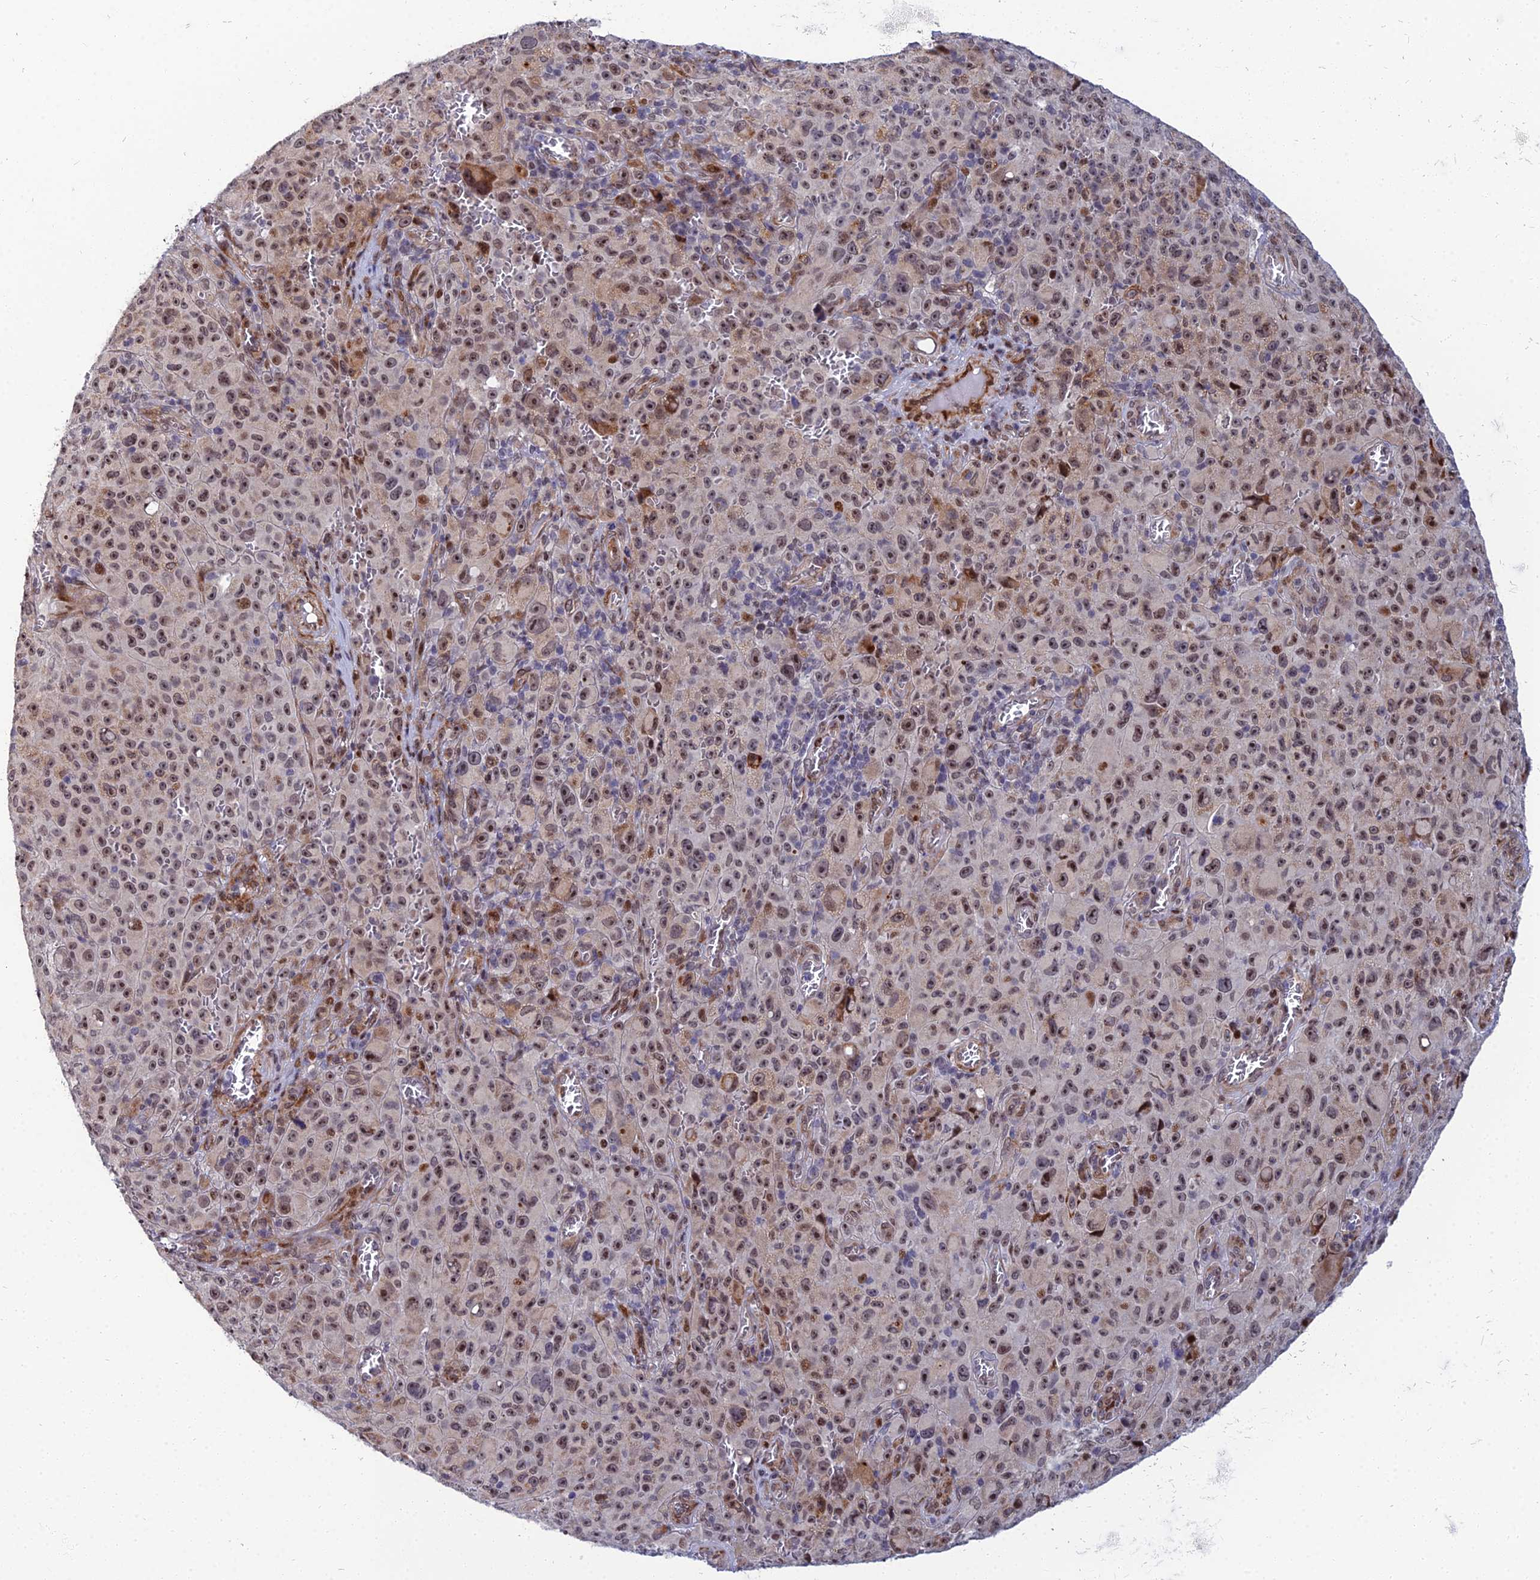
{"staining": {"intensity": "moderate", "quantity": ">75%", "location": "nuclear"}, "tissue": "melanoma", "cell_type": "Tumor cells", "image_type": "cancer", "snomed": [{"axis": "morphology", "description": "Malignant melanoma, NOS"}, {"axis": "topography", "description": "Skin"}], "caption": "Immunohistochemistry (IHC) histopathology image of neoplastic tissue: human malignant melanoma stained using immunohistochemistry reveals medium levels of moderate protein expression localized specifically in the nuclear of tumor cells, appearing as a nuclear brown color.", "gene": "ZNF668", "patient": {"sex": "female", "age": 82}}